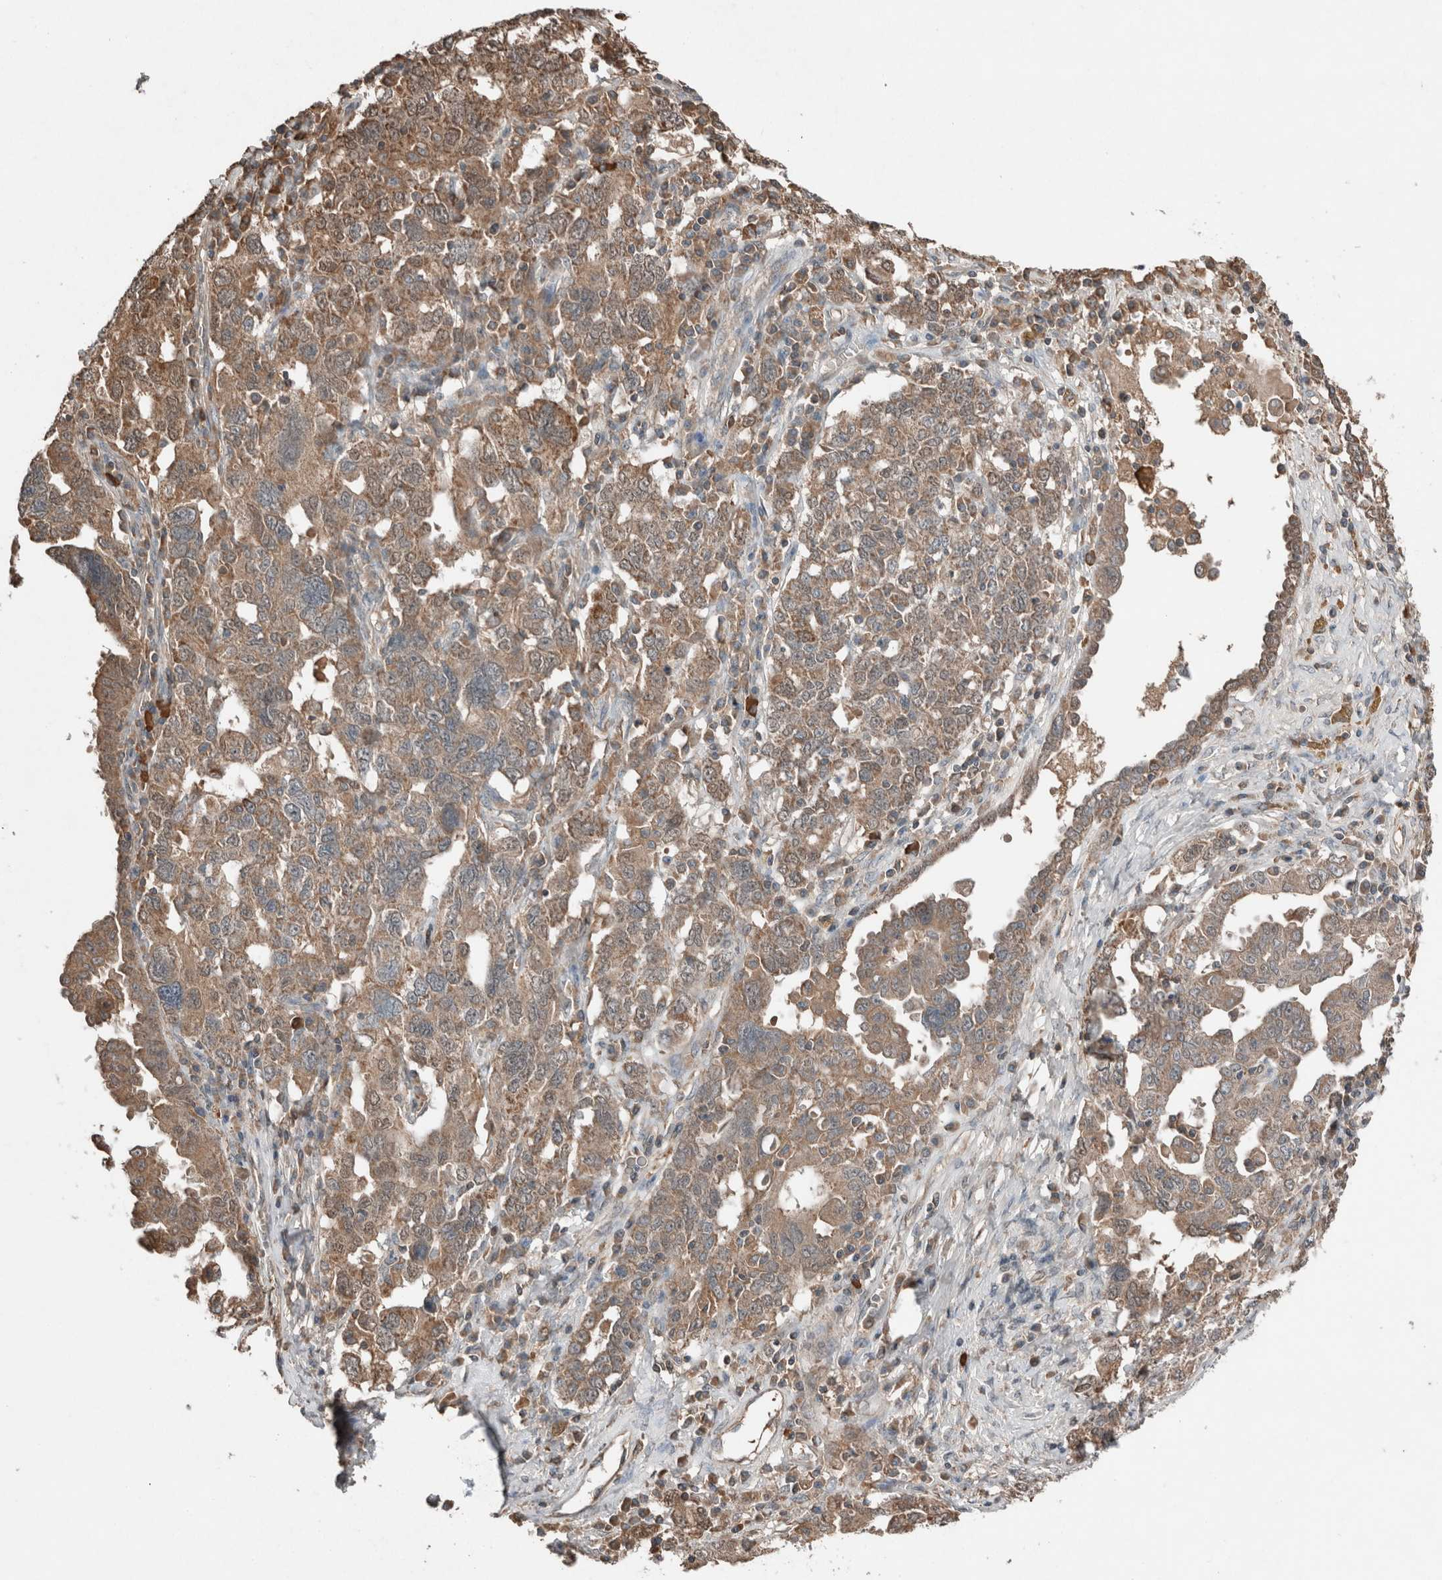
{"staining": {"intensity": "moderate", "quantity": ">75%", "location": "cytoplasmic/membranous"}, "tissue": "ovarian cancer", "cell_type": "Tumor cells", "image_type": "cancer", "snomed": [{"axis": "morphology", "description": "Carcinoma, endometroid"}, {"axis": "topography", "description": "Ovary"}], "caption": "Endometroid carcinoma (ovarian) stained for a protein demonstrates moderate cytoplasmic/membranous positivity in tumor cells.", "gene": "KLK14", "patient": {"sex": "female", "age": 62}}